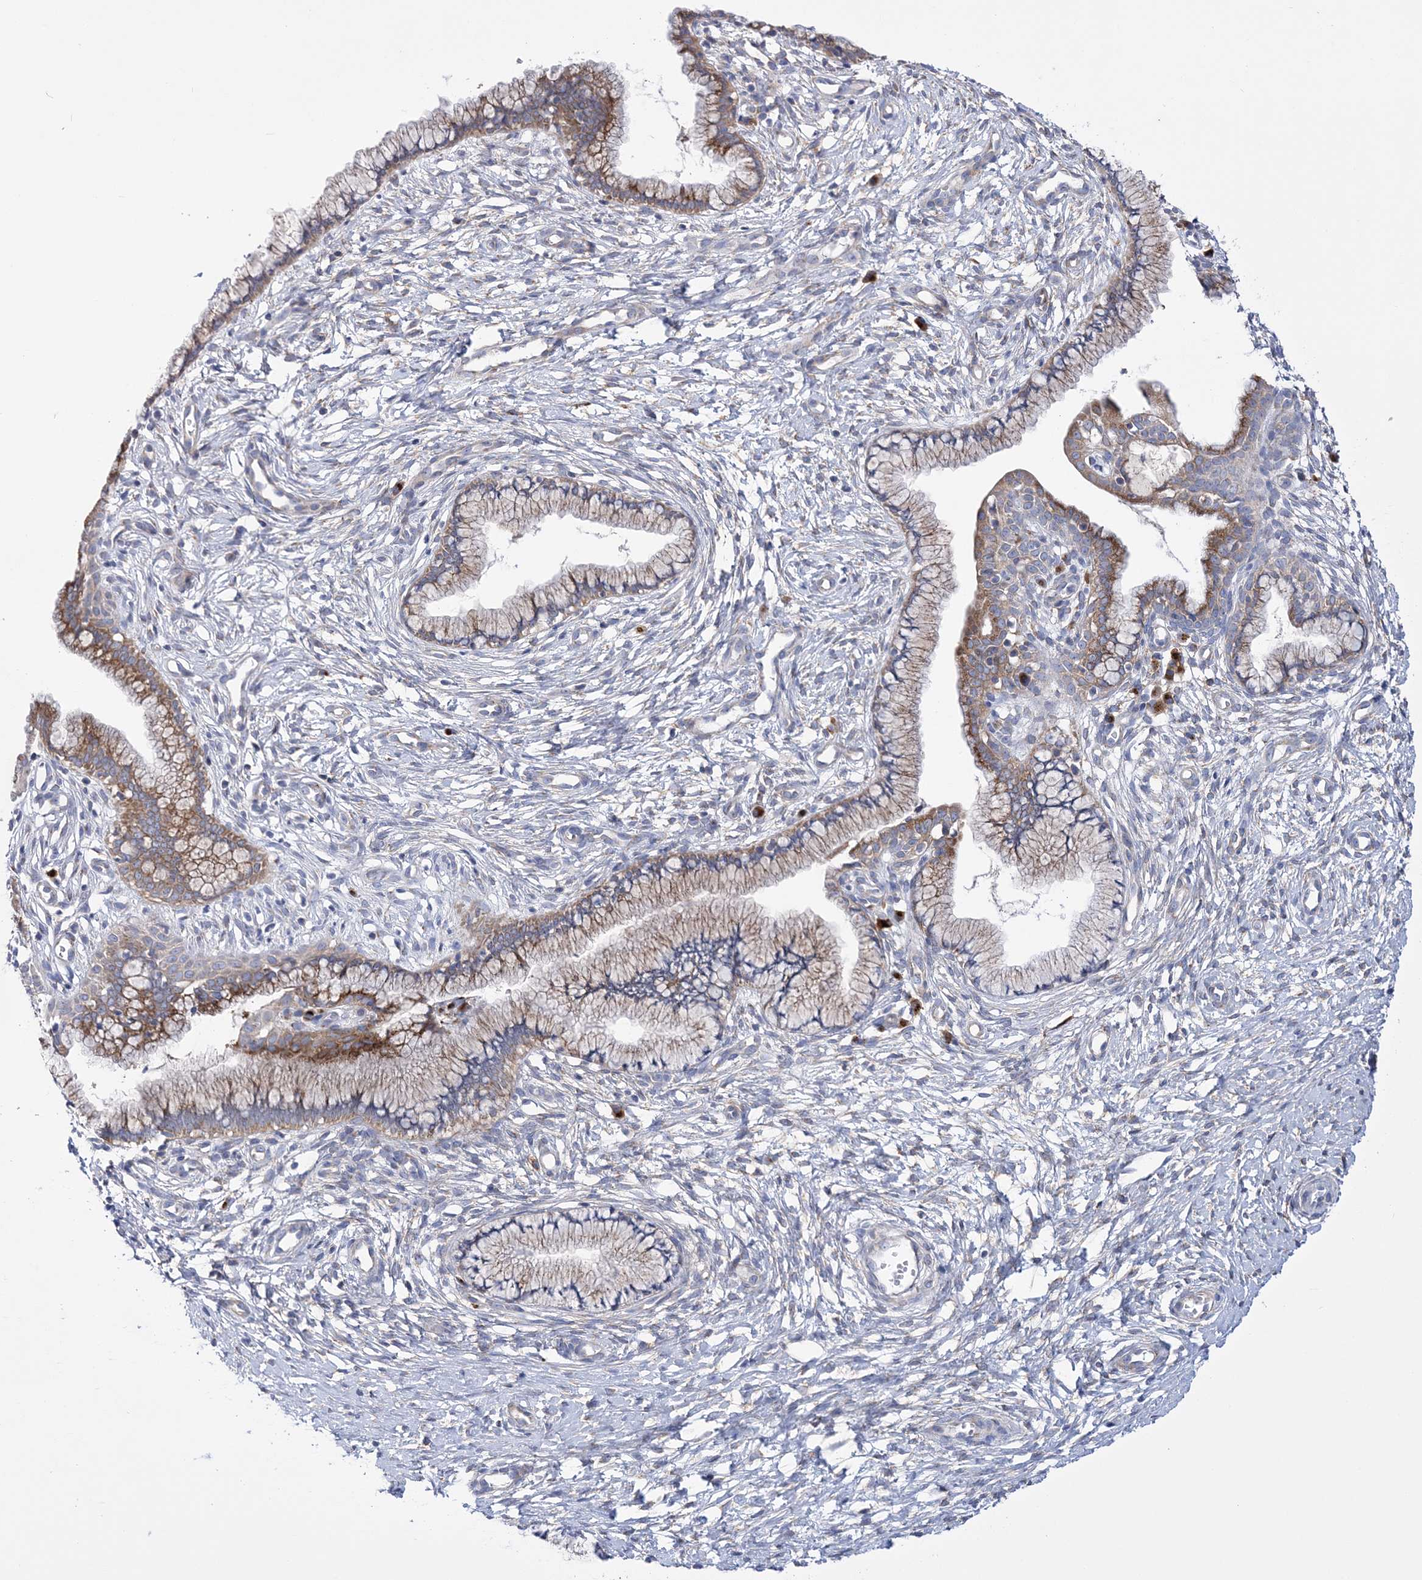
{"staining": {"intensity": "moderate", "quantity": ">75%", "location": "cytoplasmic/membranous"}, "tissue": "cervix", "cell_type": "Glandular cells", "image_type": "normal", "snomed": [{"axis": "morphology", "description": "Normal tissue, NOS"}, {"axis": "topography", "description": "Cervix"}], "caption": "A micrograph of cervix stained for a protein displays moderate cytoplasmic/membranous brown staining in glandular cells. (DAB IHC, brown staining for protein, blue staining for nuclei).", "gene": "COPB2", "patient": {"sex": "female", "age": 36}}